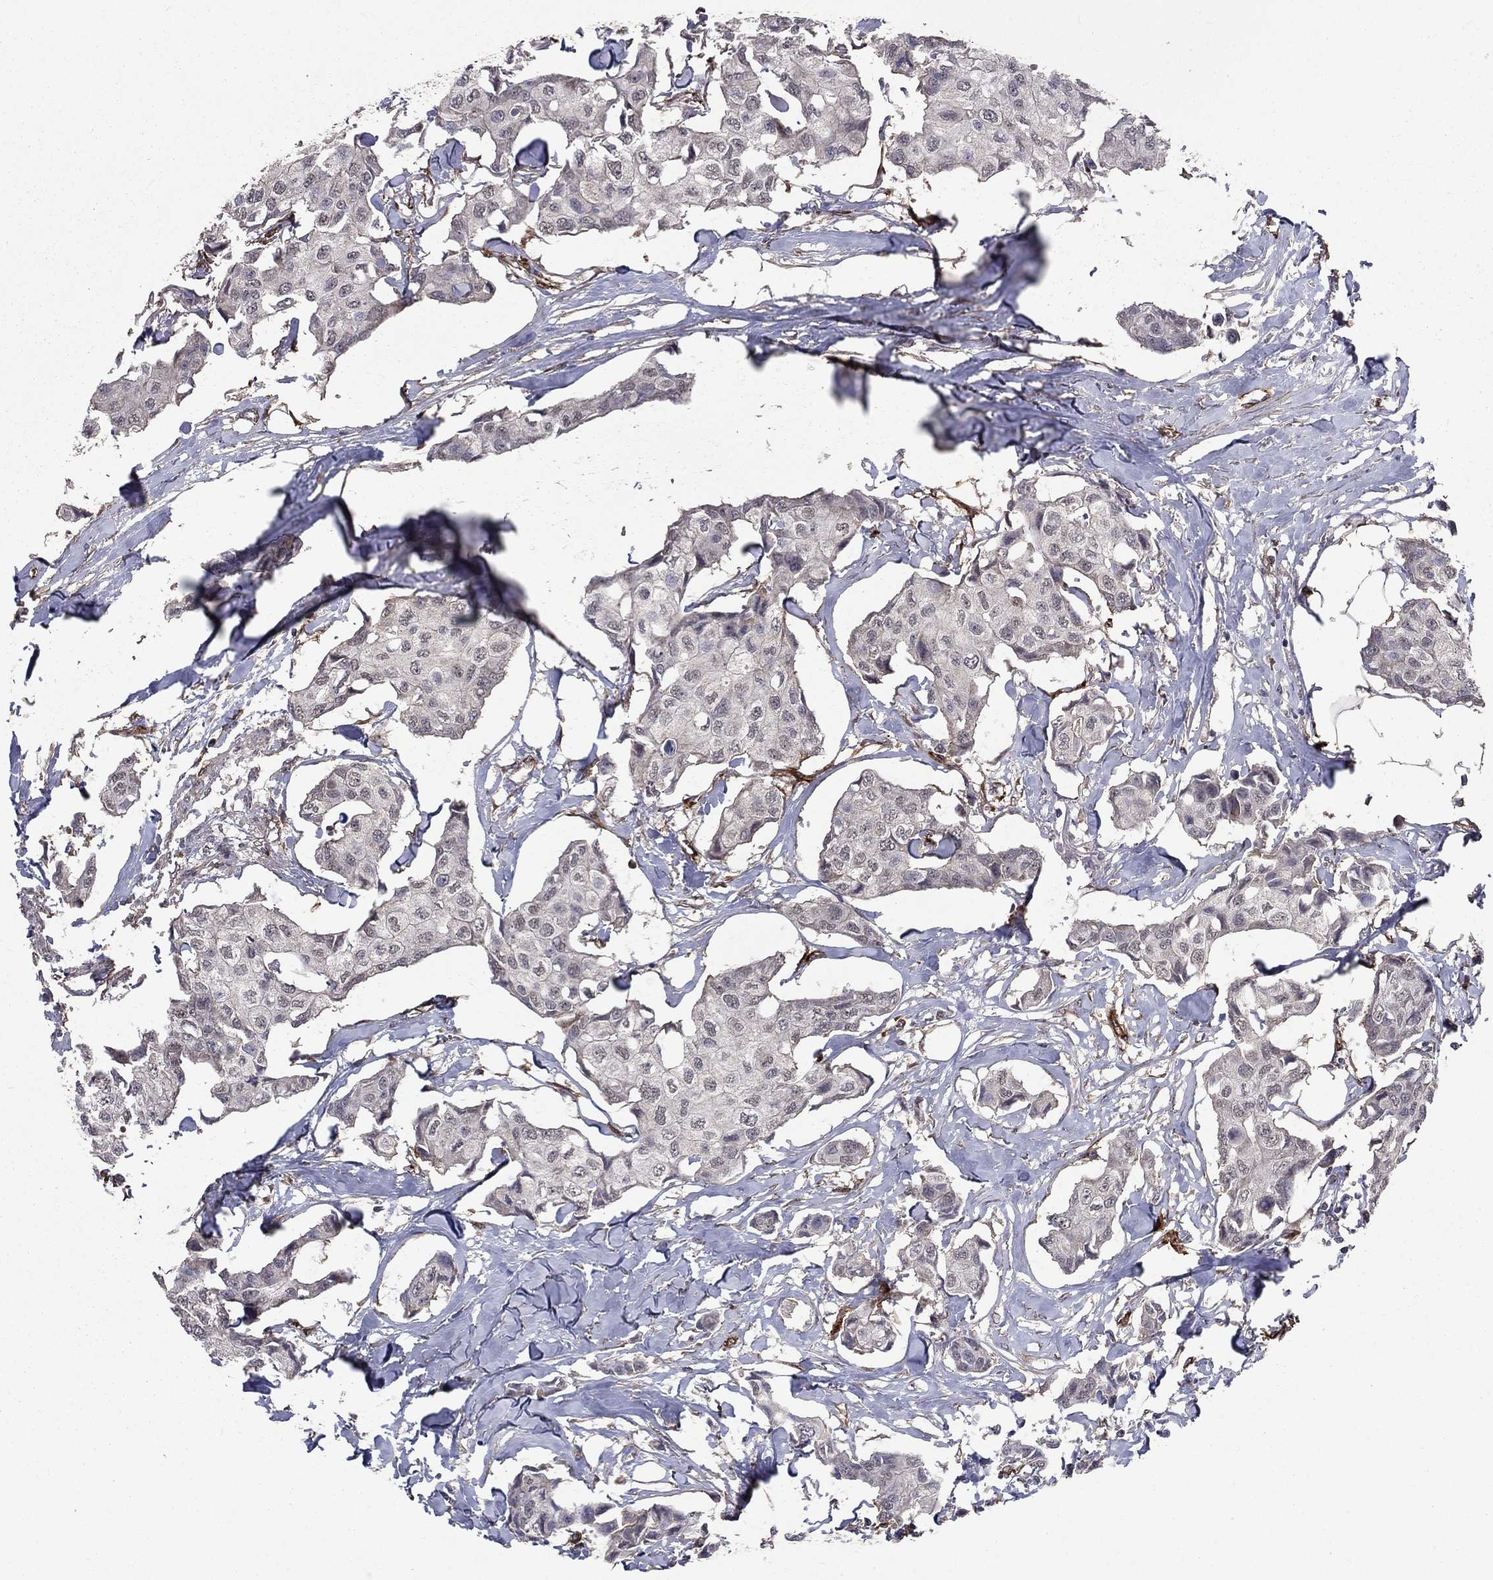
{"staining": {"intensity": "negative", "quantity": "none", "location": "none"}, "tissue": "breast cancer", "cell_type": "Tumor cells", "image_type": "cancer", "snomed": [{"axis": "morphology", "description": "Duct carcinoma"}, {"axis": "topography", "description": "Breast"}], "caption": "A micrograph of human breast cancer (intraductal carcinoma) is negative for staining in tumor cells. (Brightfield microscopy of DAB immunohistochemistry (IHC) at high magnification).", "gene": "COL18A1", "patient": {"sex": "female", "age": 80}}